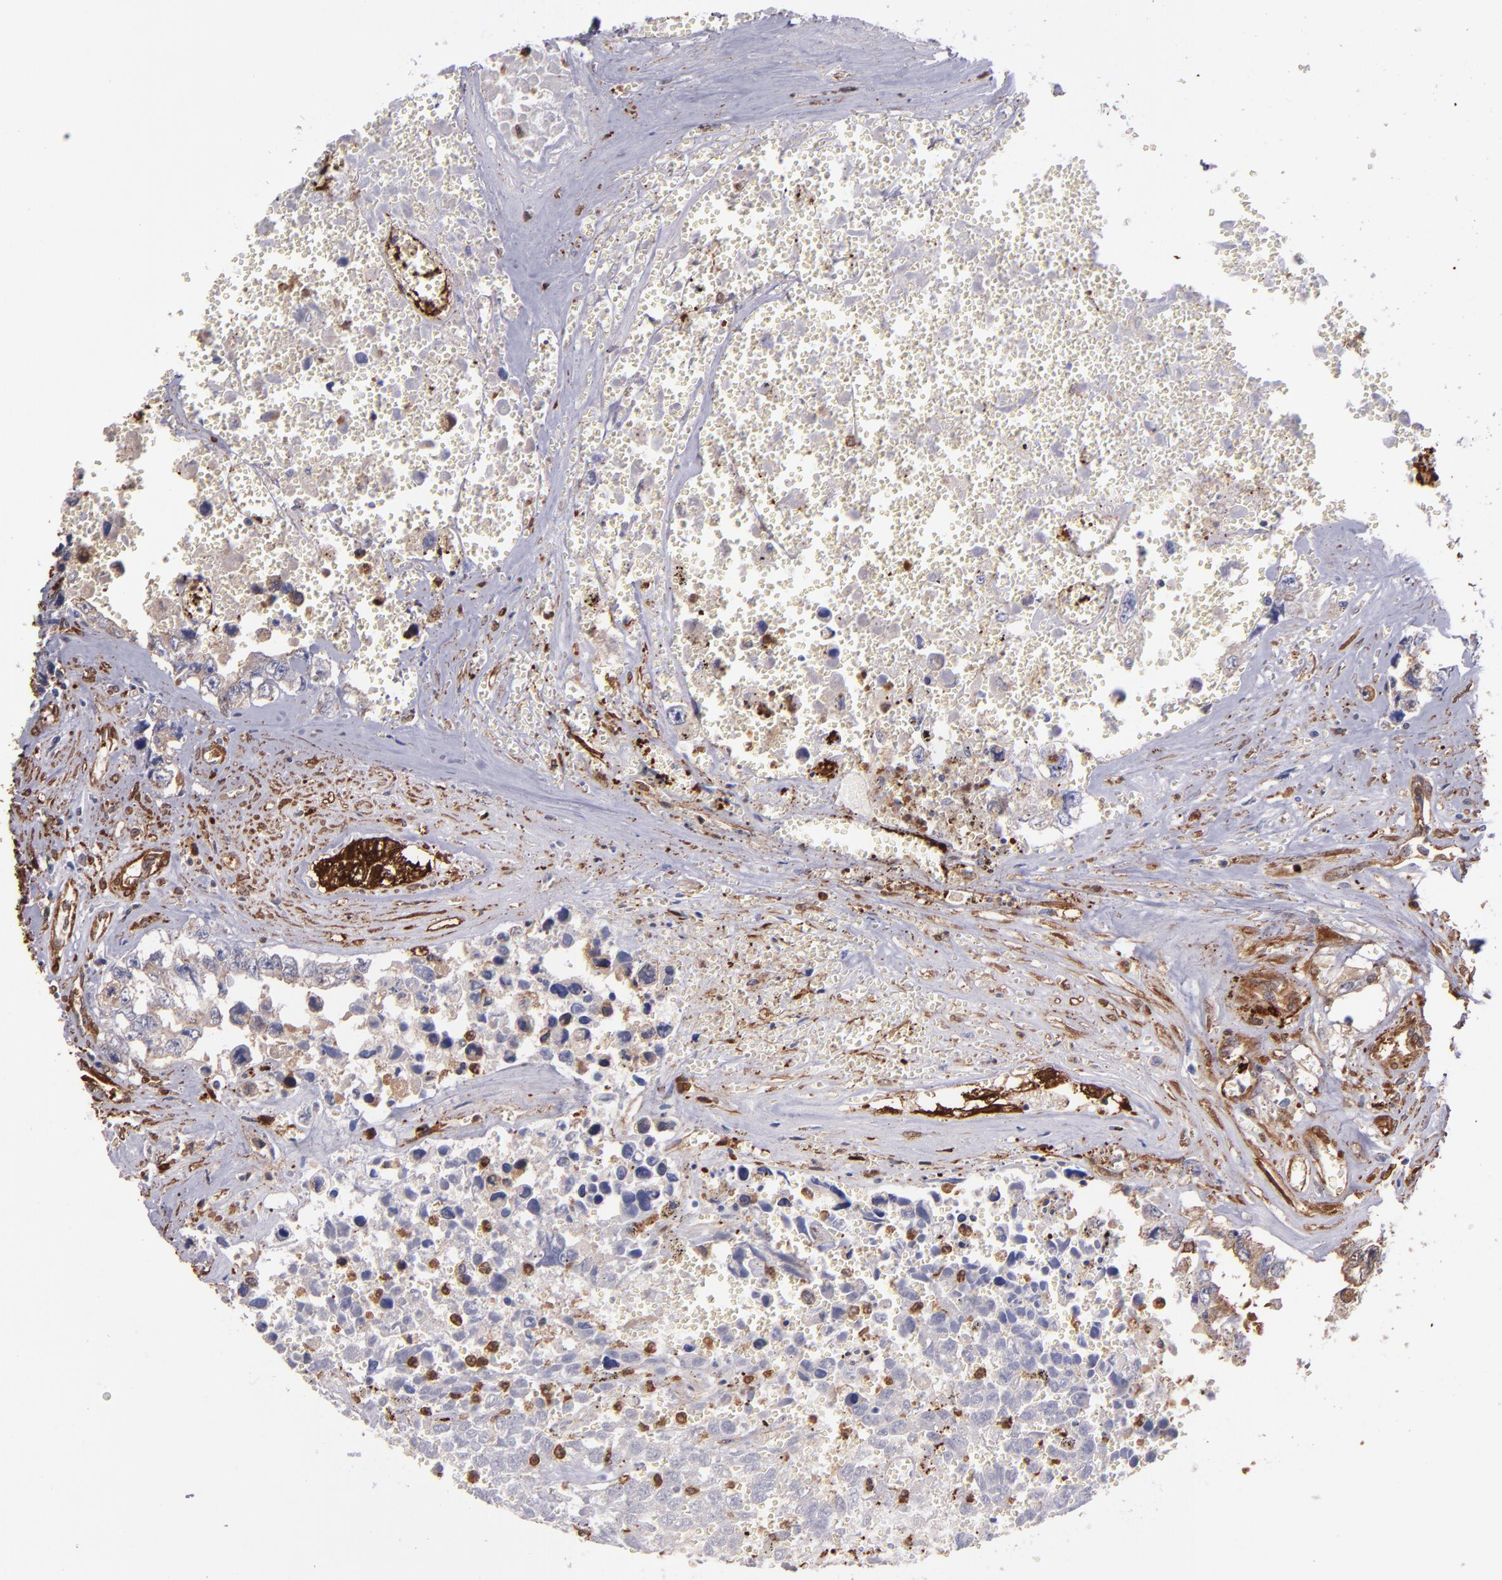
{"staining": {"intensity": "moderate", "quantity": "25%-75%", "location": "cytoplasmic/membranous"}, "tissue": "testis cancer", "cell_type": "Tumor cells", "image_type": "cancer", "snomed": [{"axis": "morphology", "description": "Carcinoma, Embryonal, NOS"}, {"axis": "topography", "description": "Testis"}], "caption": "Tumor cells show medium levels of moderate cytoplasmic/membranous staining in approximately 25%-75% of cells in testis cancer. (DAB (3,3'-diaminobenzidine) = brown stain, brightfield microscopy at high magnification).", "gene": "VCL", "patient": {"sex": "male", "age": 31}}